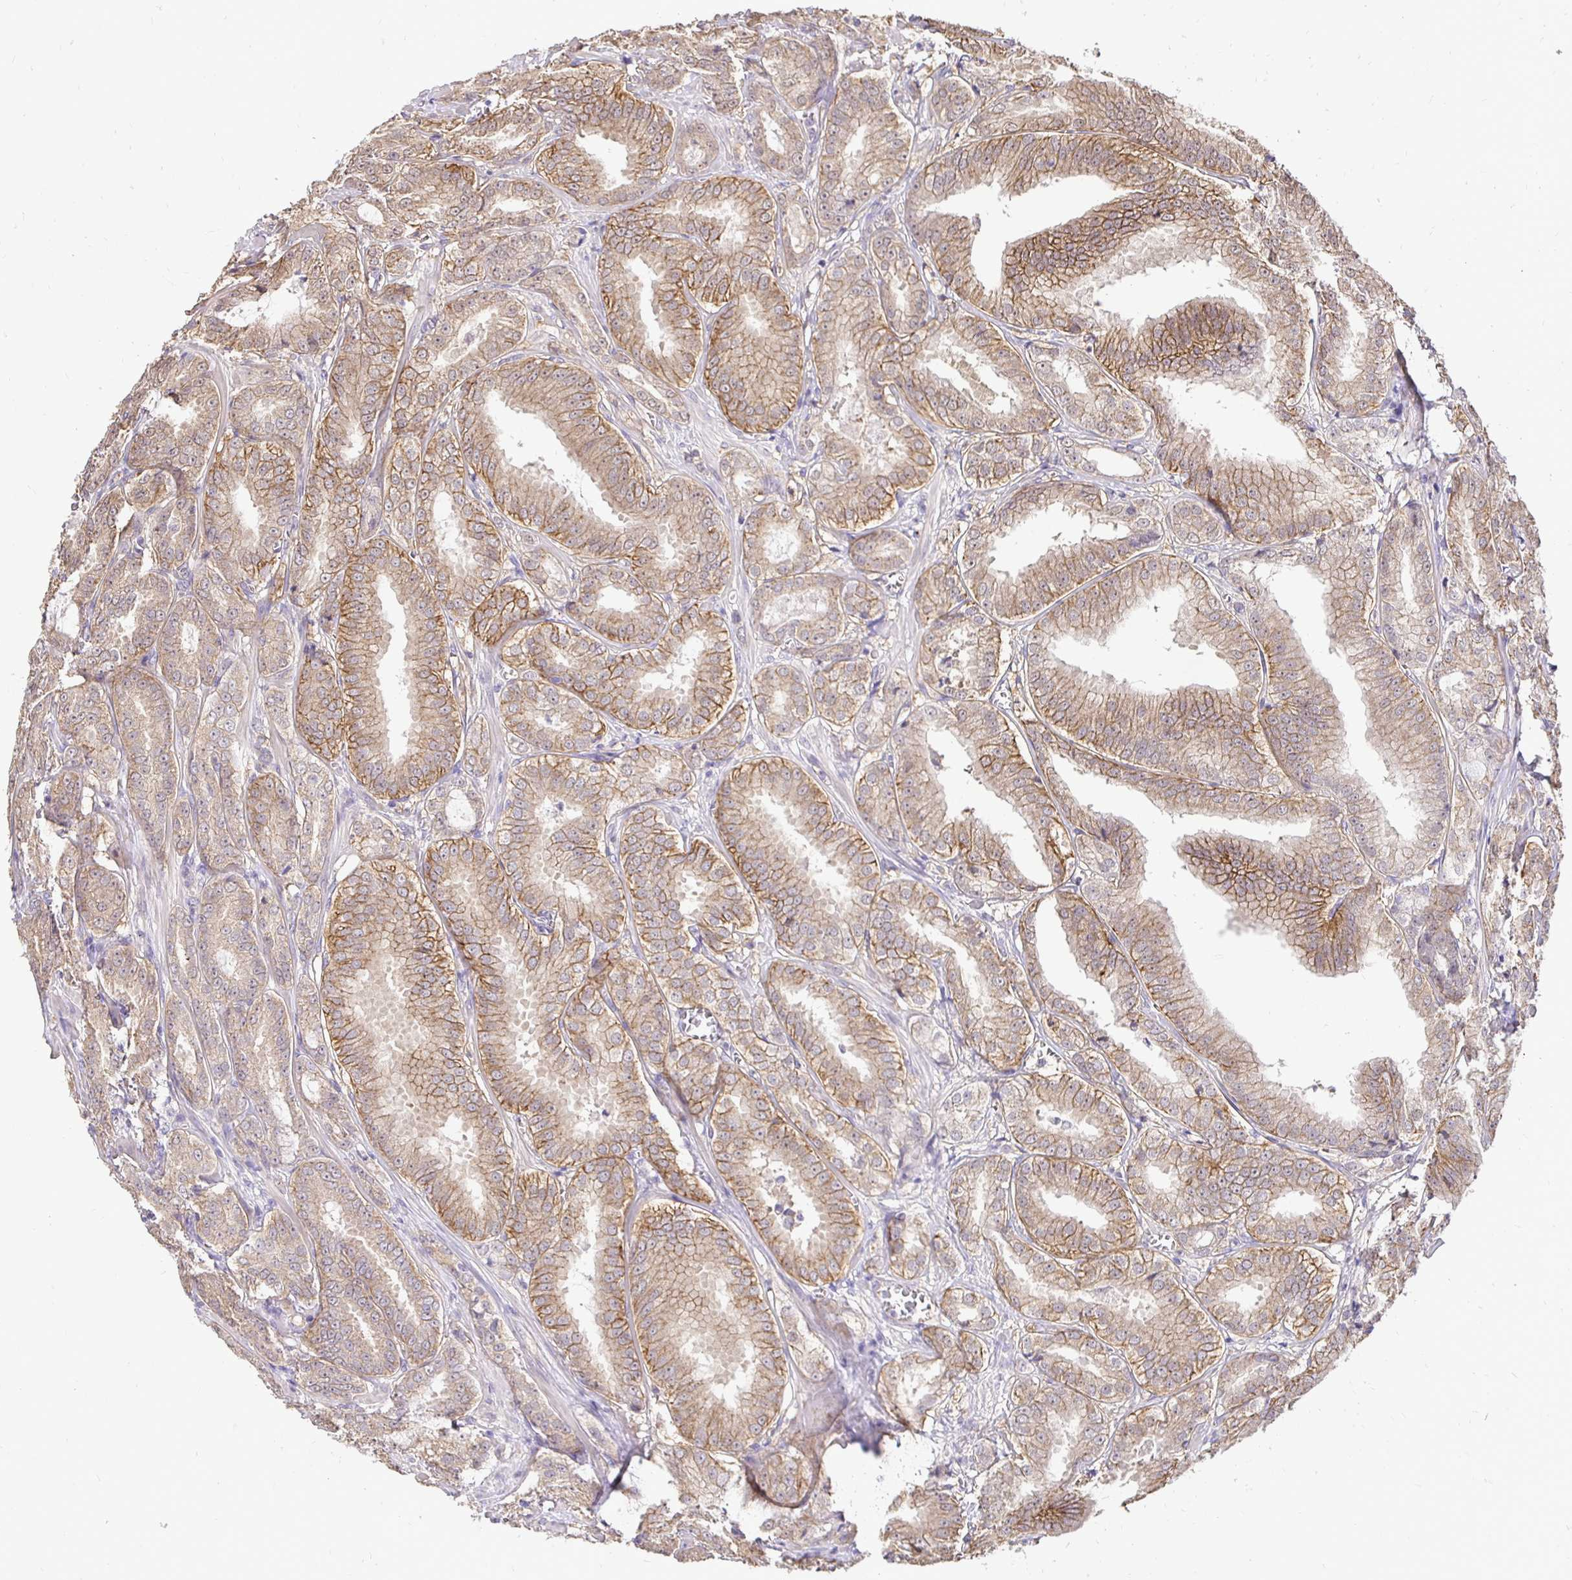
{"staining": {"intensity": "moderate", "quantity": ">75%", "location": "cytoplasmic/membranous"}, "tissue": "prostate cancer", "cell_type": "Tumor cells", "image_type": "cancer", "snomed": [{"axis": "morphology", "description": "Adenocarcinoma, High grade"}, {"axis": "topography", "description": "Prostate"}], "caption": "Immunohistochemical staining of human adenocarcinoma (high-grade) (prostate) reveals medium levels of moderate cytoplasmic/membranous staining in about >75% of tumor cells. (DAB = brown stain, brightfield microscopy at high magnification).", "gene": "SLC9A1", "patient": {"sex": "male", "age": 64}}